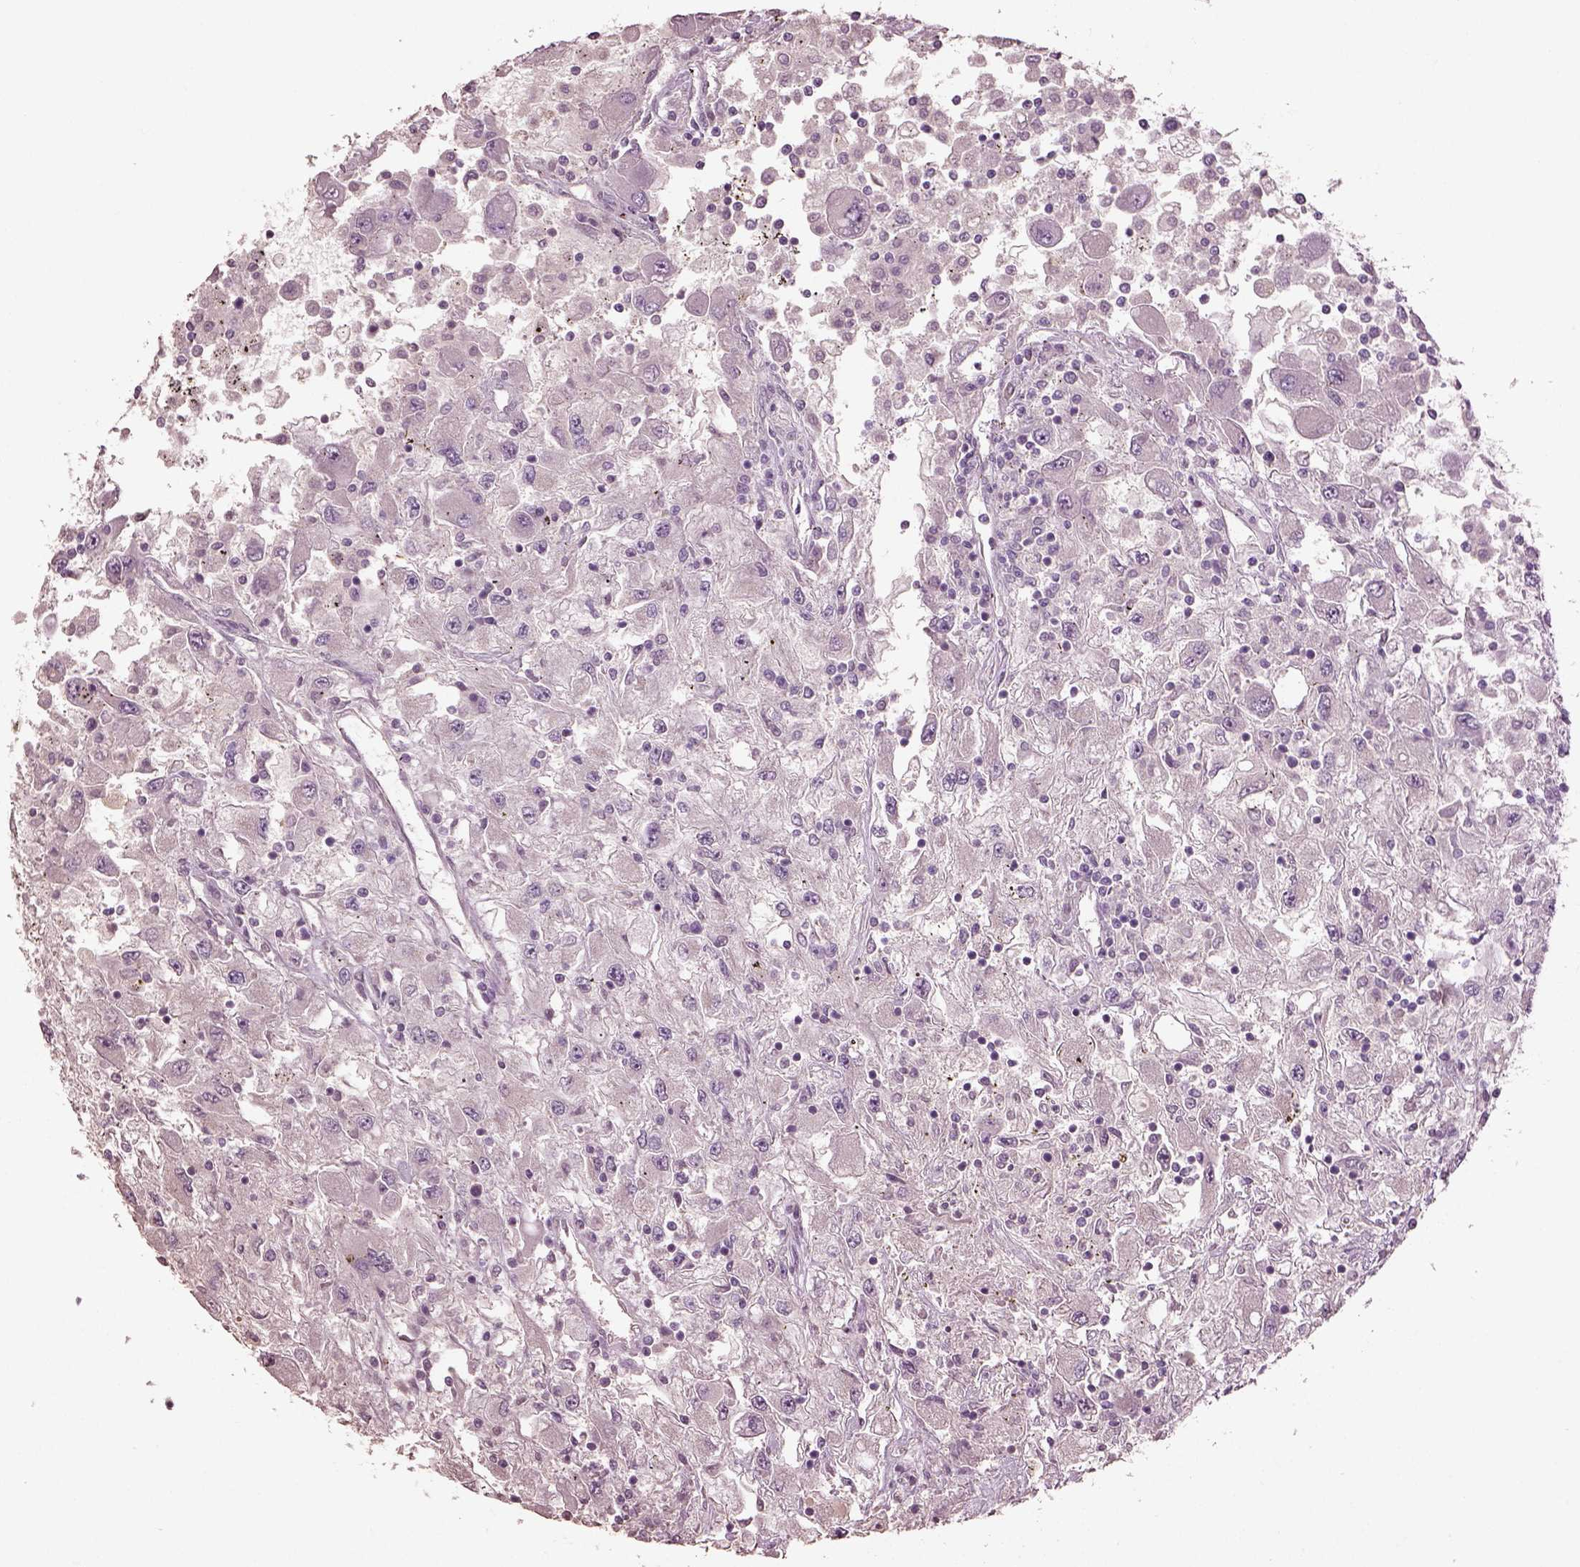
{"staining": {"intensity": "negative", "quantity": "none", "location": "none"}, "tissue": "renal cancer", "cell_type": "Tumor cells", "image_type": "cancer", "snomed": [{"axis": "morphology", "description": "Adenocarcinoma, NOS"}, {"axis": "topography", "description": "Kidney"}], "caption": "Tumor cells are negative for brown protein staining in adenocarcinoma (renal). The staining is performed using DAB brown chromogen with nuclei counter-stained in using hematoxylin.", "gene": "KCNIP3", "patient": {"sex": "female", "age": 67}}